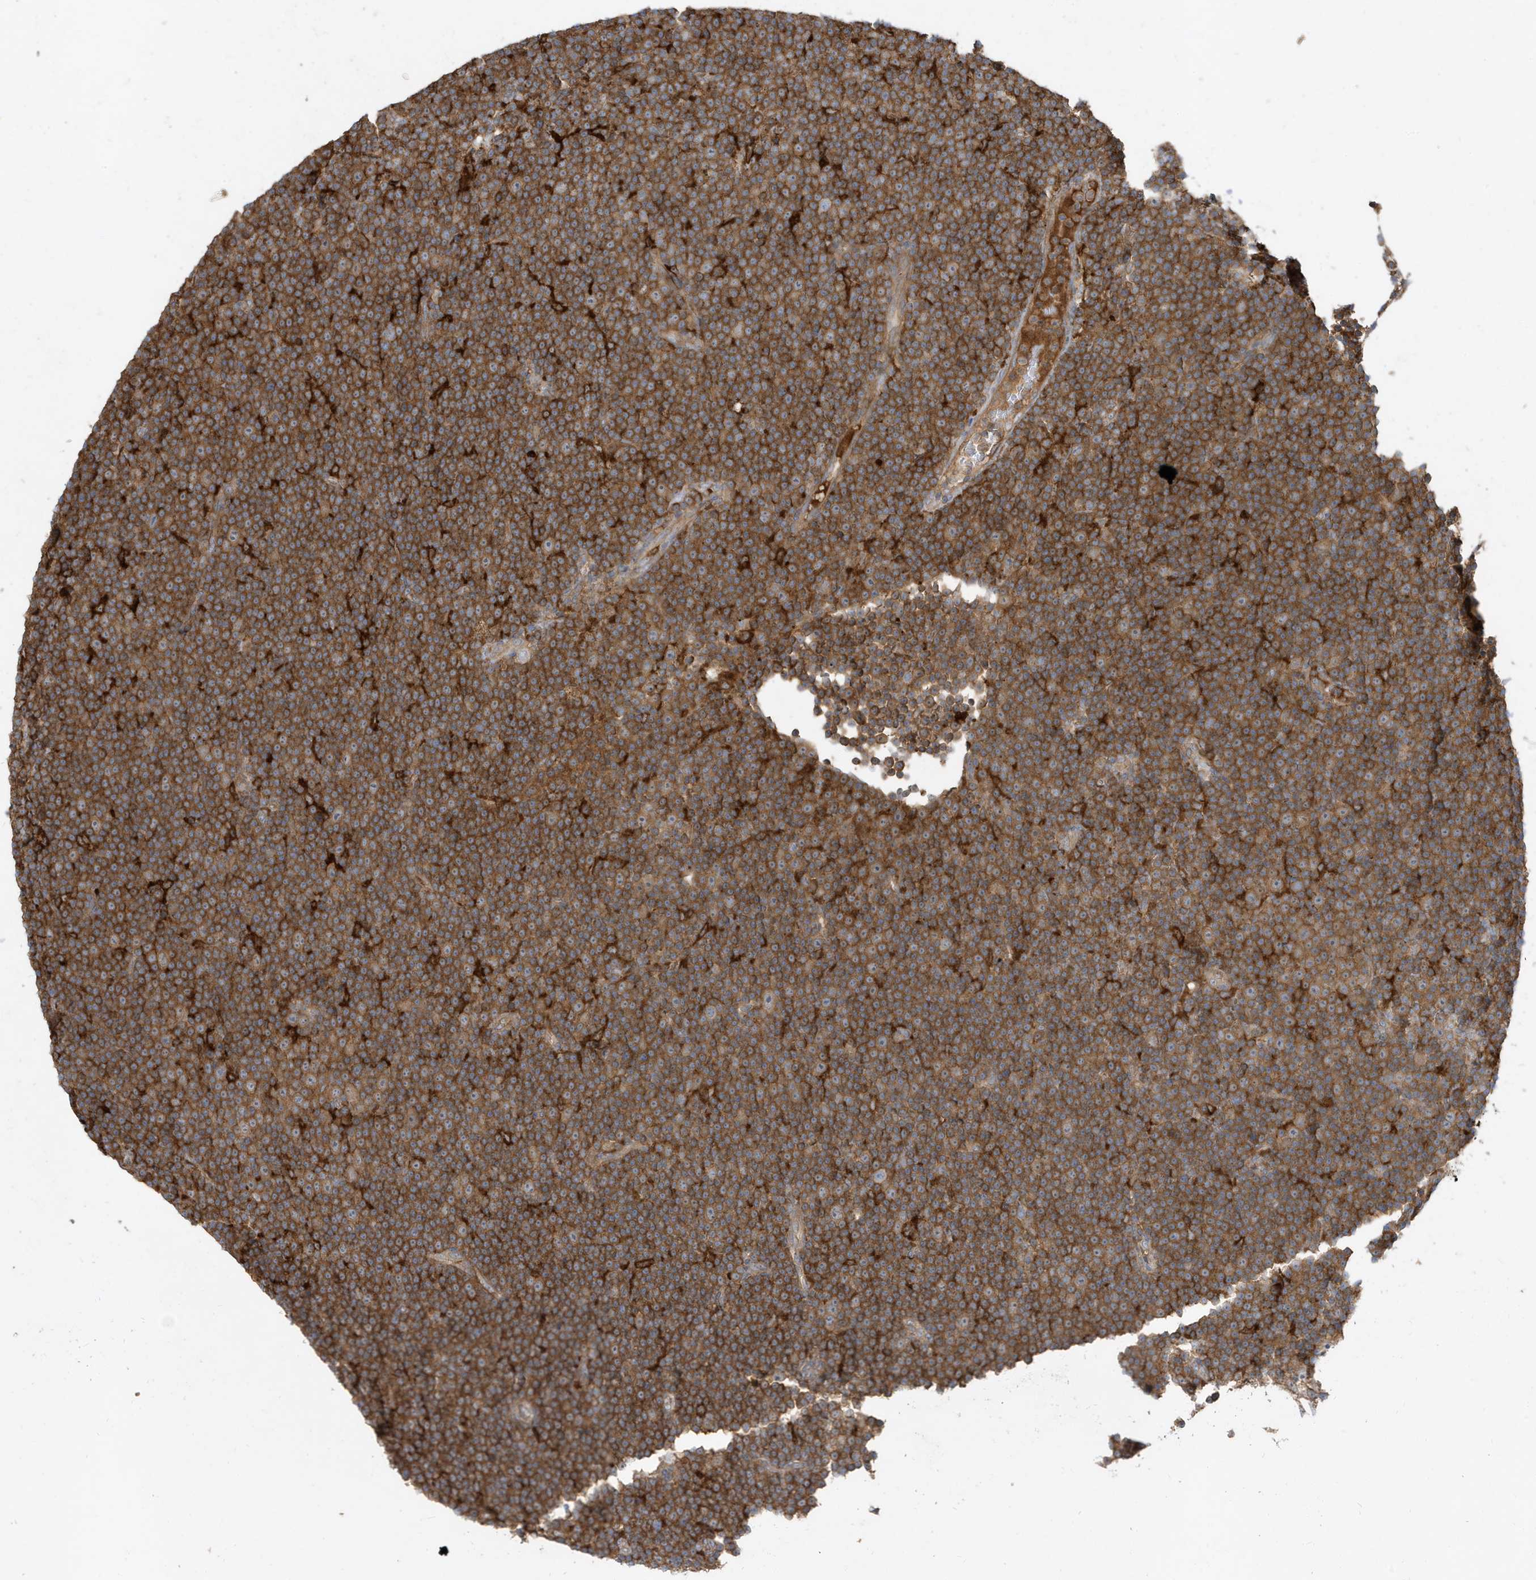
{"staining": {"intensity": "strong", "quantity": ">75%", "location": "cytoplasmic/membranous"}, "tissue": "lymphoma", "cell_type": "Tumor cells", "image_type": "cancer", "snomed": [{"axis": "morphology", "description": "Malignant lymphoma, non-Hodgkin's type, Low grade"}, {"axis": "topography", "description": "Lymph node"}], "caption": "Lymphoma was stained to show a protein in brown. There is high levels of strong cytoplasmic/membranous staining in about >75% of tumor cells. The staining is performed using DAB (3,3'-diaminobenzidine) brown chromogen to label protein expression. The nuclei are counter-stained blue using hematoxylin.", "gene": "ABTB1", "patient": {"sex": "female", "age": 67}}